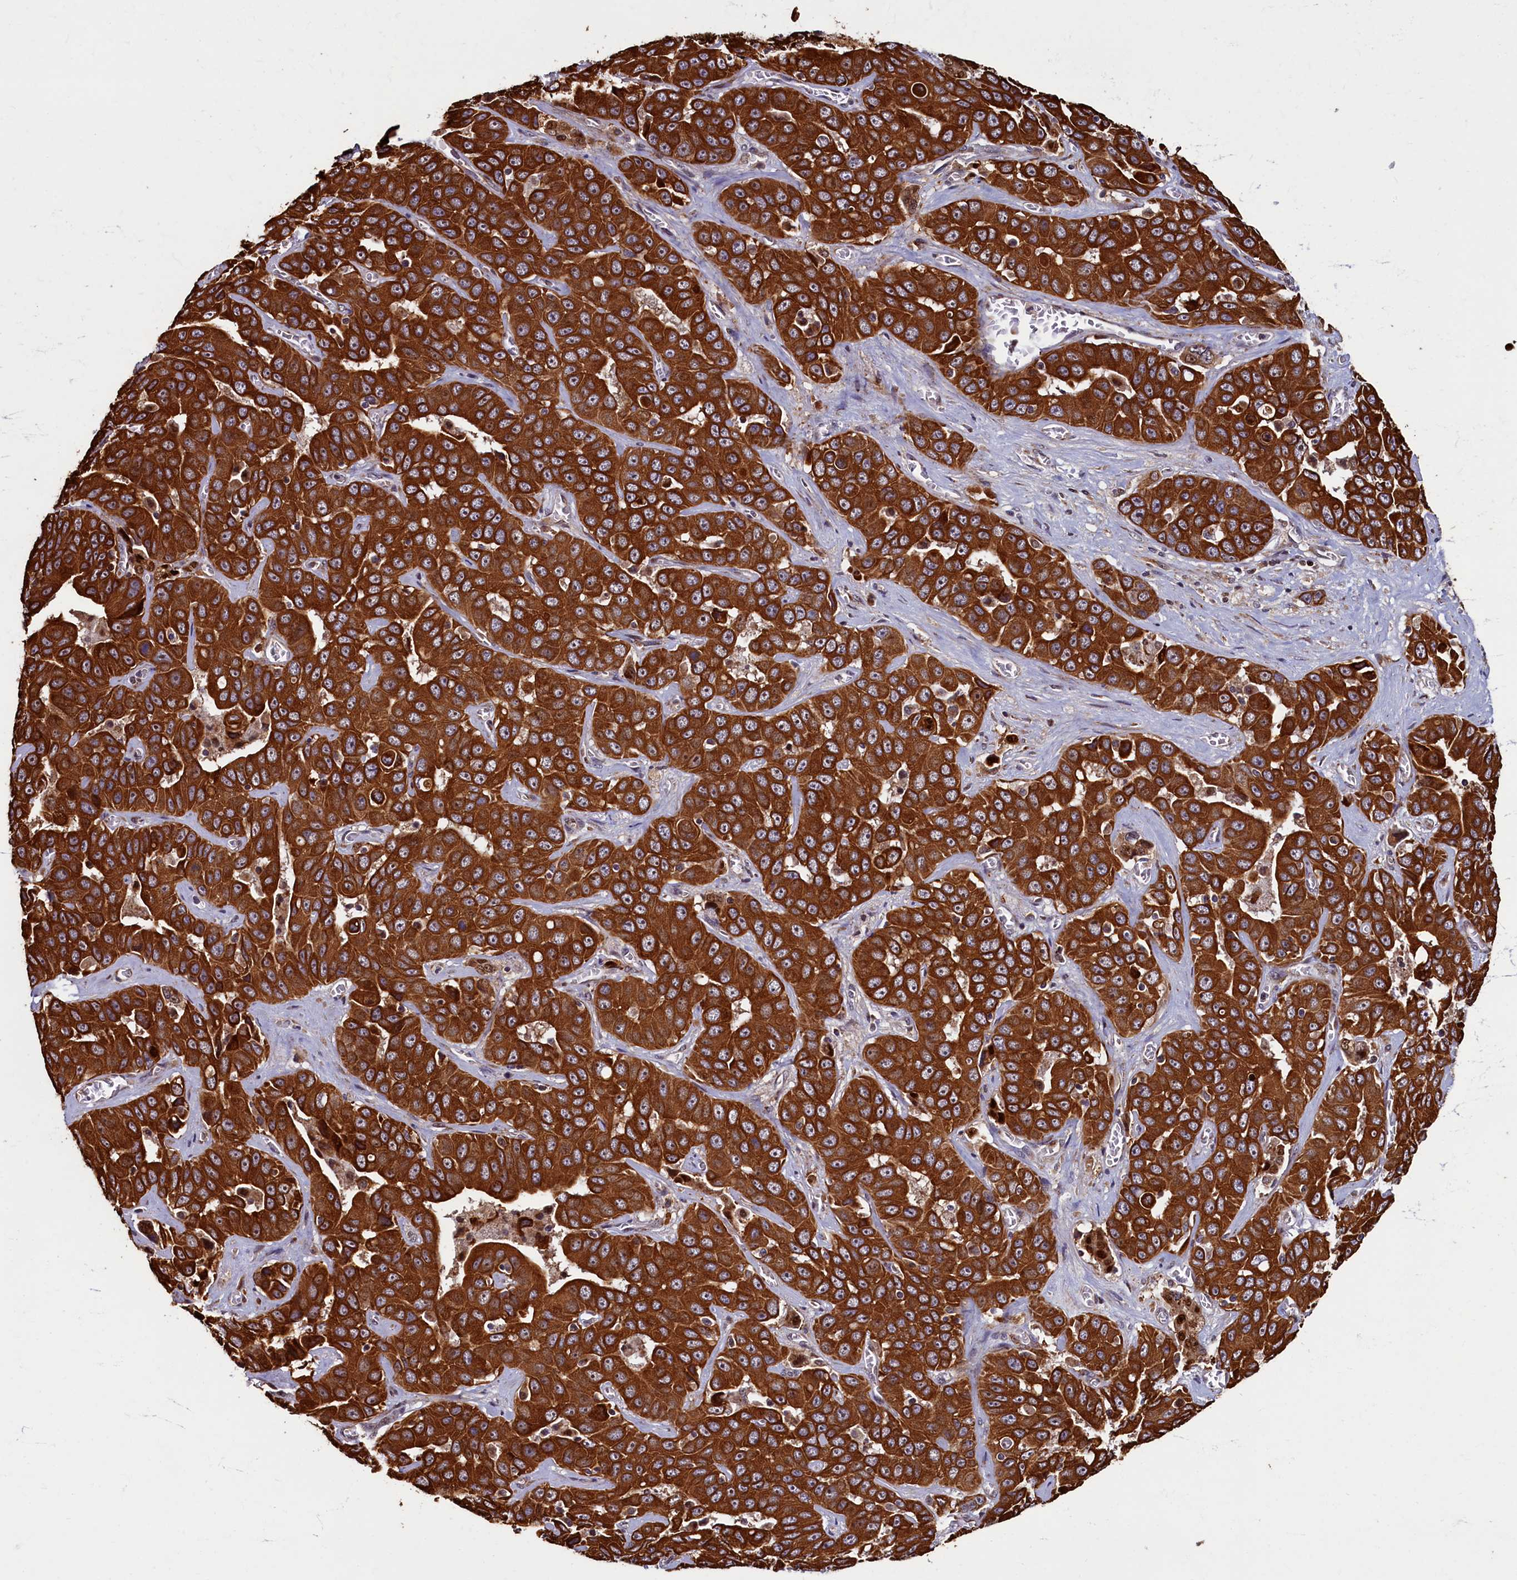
{"staining": {"intensity": "strong", "quantity": ">75%", "location": "cytoplasmic/membranous"}, "tissue": "liver cancer", "cell_type": "Tumor cells", "image_type": "cancer", "snomed": [{"axis": "morphology", "description": "Cholangiocarcinoma"}, {"axis": "topography", "description": "Liver"}], "caption": "An immunohistochemistry (IHC) histopathology image of tumor tissue is shown. Protein staining in brown shows strong cytoplasmic/membranous positivity in liver cancer within tumor cells.", "gene": "NCKAP5L", "patient": {"sex": "female", "age": 52}}